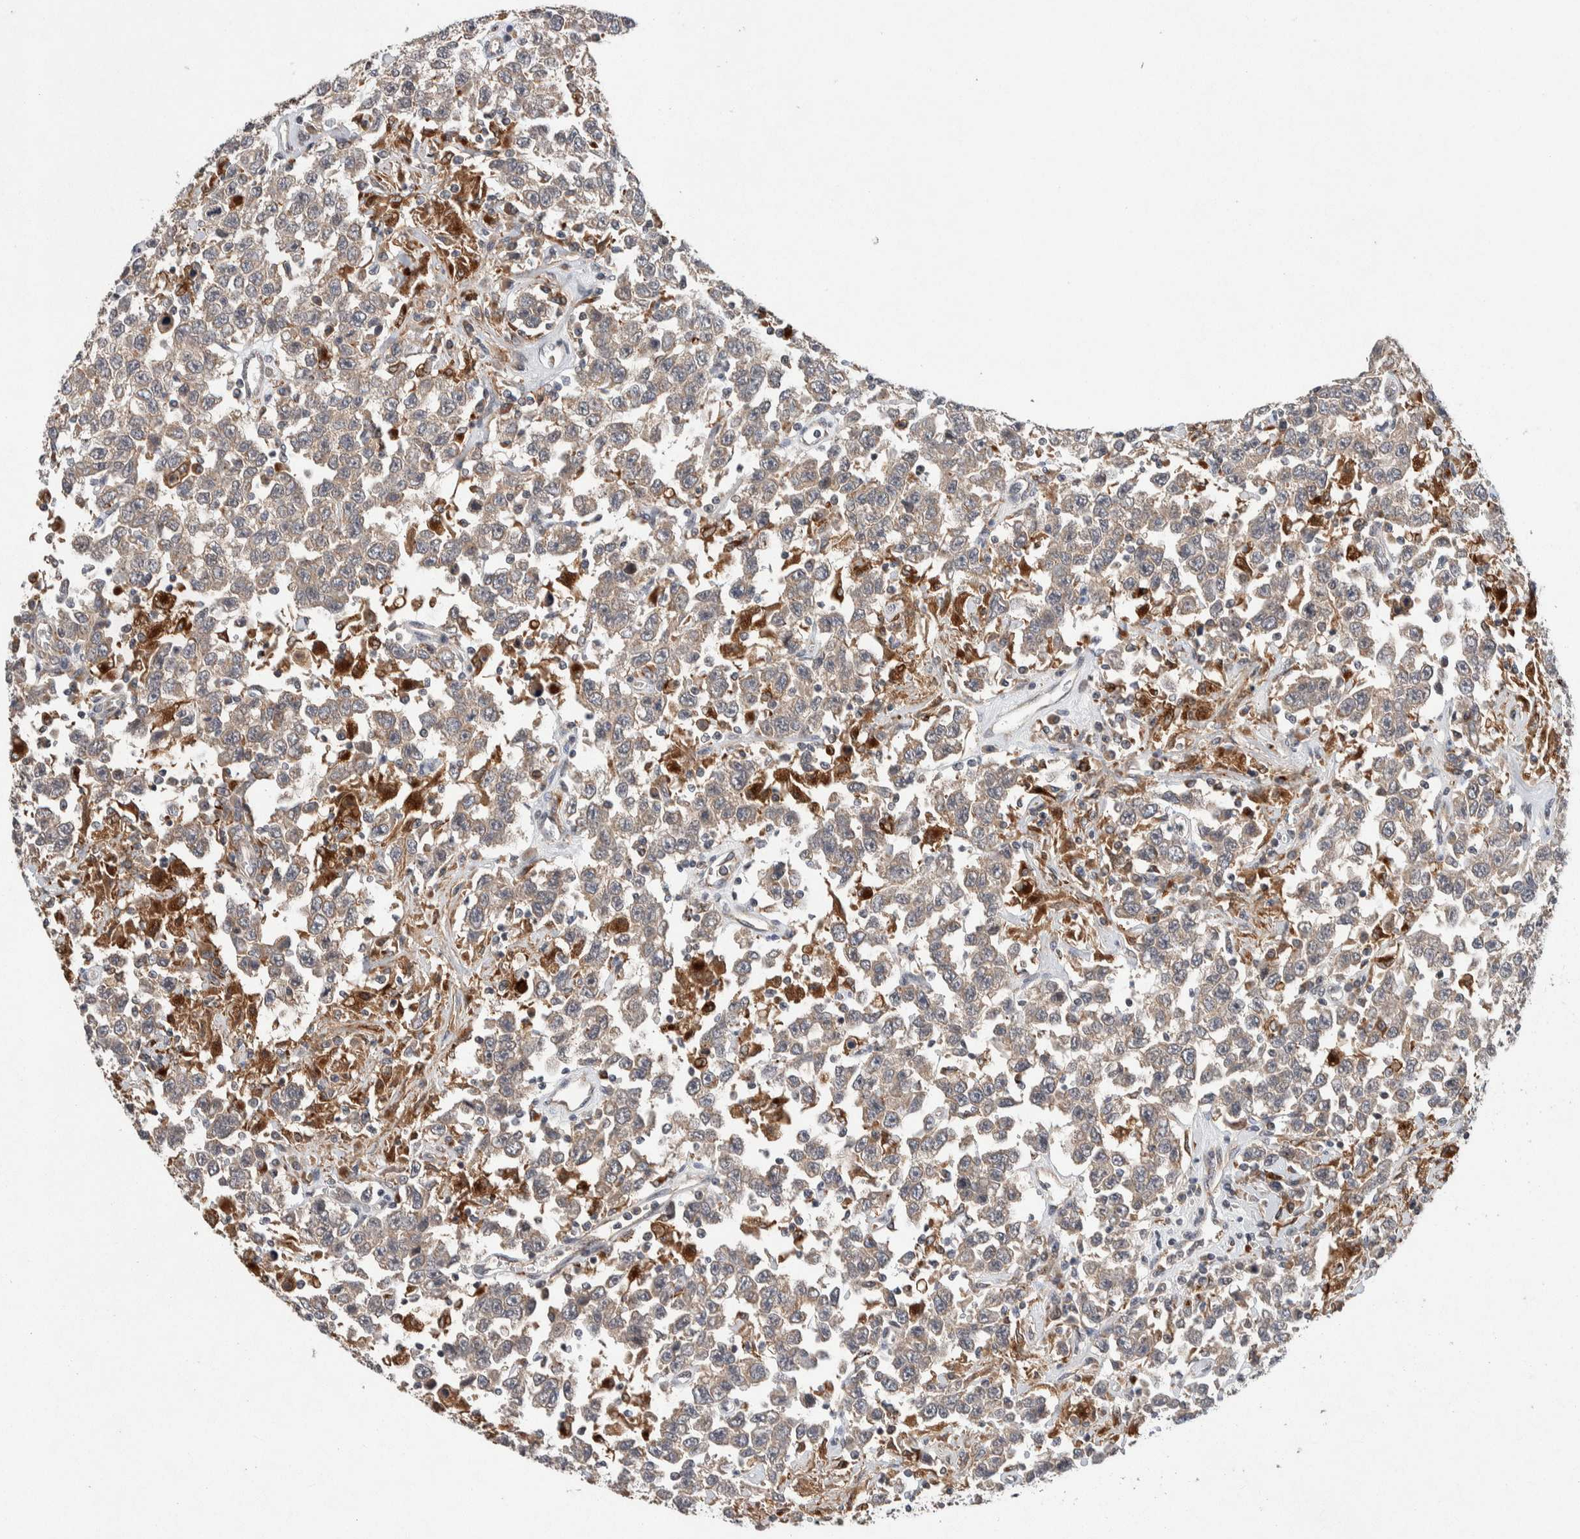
{"staining": {"intensity": "weak", "quantity": ">75%", "location": "cytoplasmic/membranous"}, "tissue": "testis cancer", "cell_type": "Tumor cells", "image_type": "cancer", "snomed": [{"axis": "morphology", "description": "Seminoma, NOS"}, {"axis": "topography", "description": "Testis"}], "caption": "This histopathology image exhibits IHC staining of testis cancer, with low weak cytoplasmic/membranous staining in about >75% of tumor cells.", "gene": "KCNK1", "patient": {"sex": "male", "age": 41}}